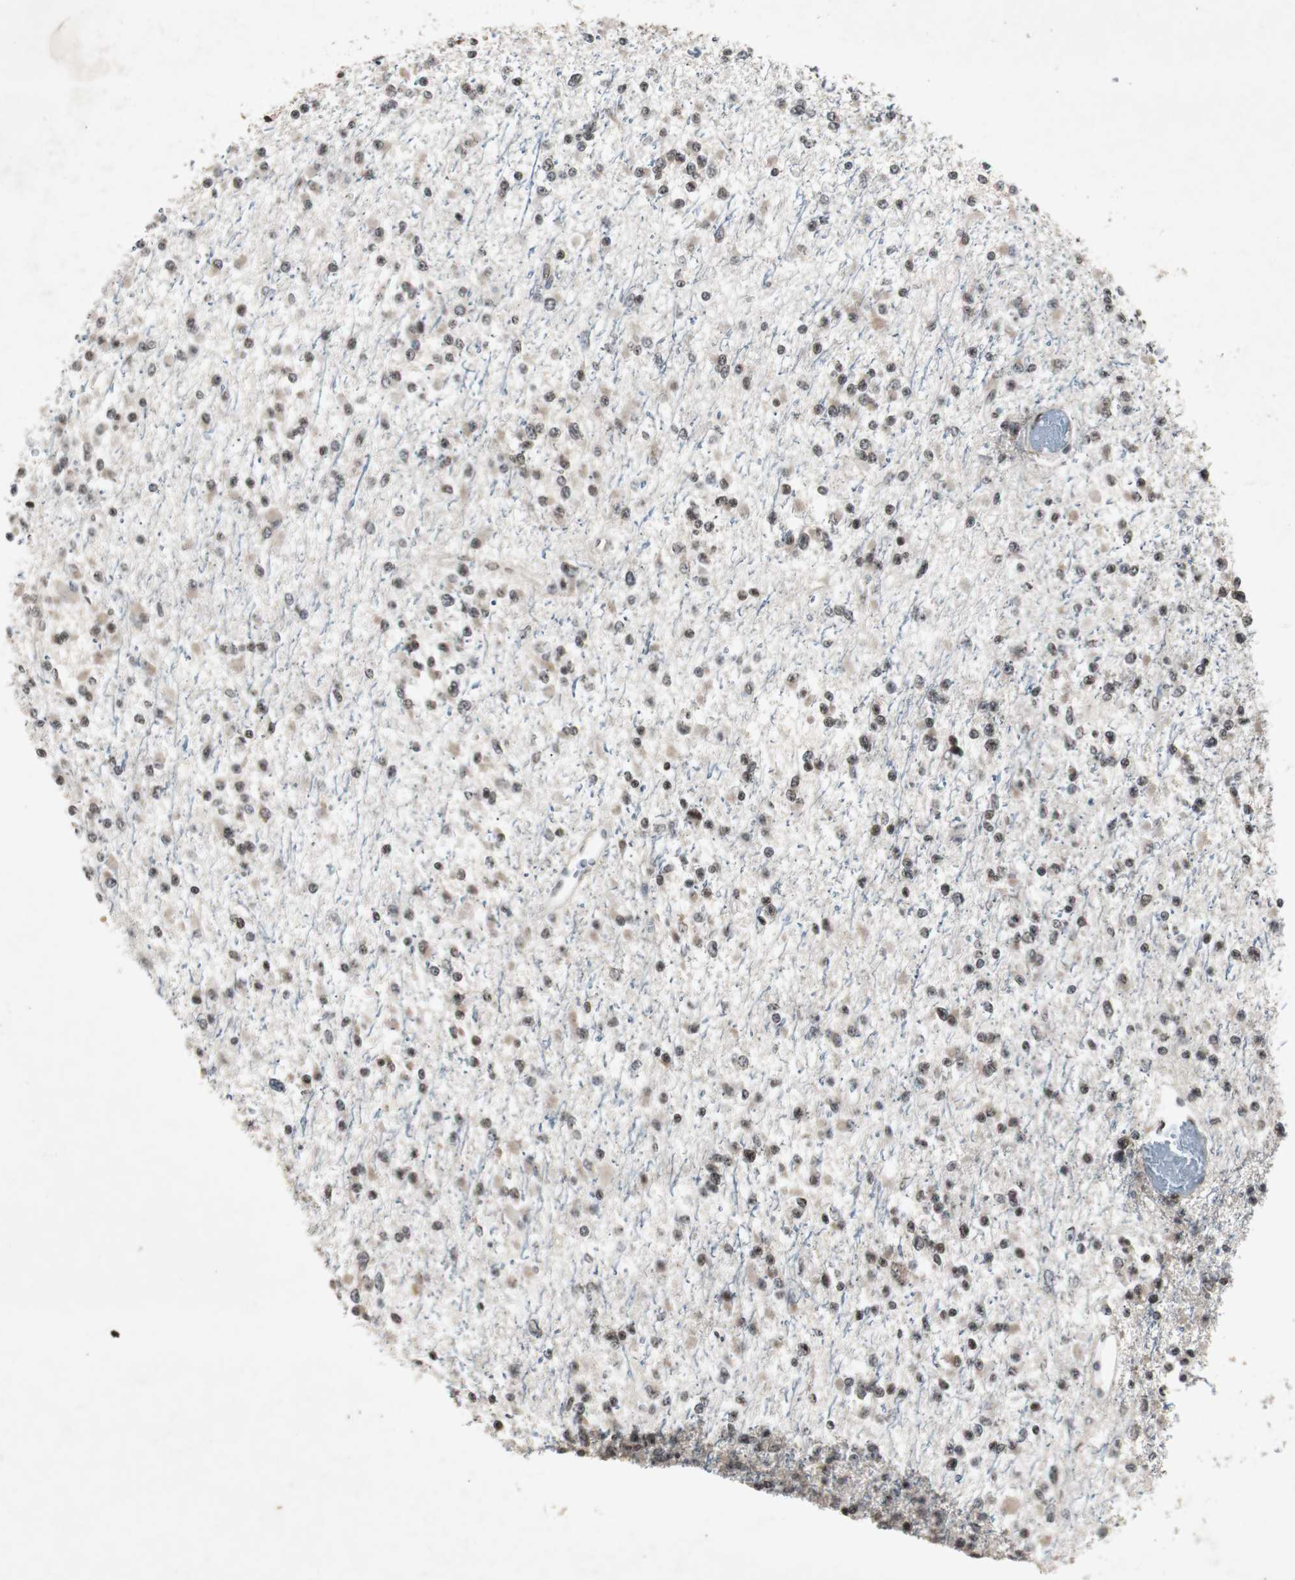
{"staining": {"intensity": "moderate", "quantity": "25%-75%", "location": "nuclear"}, "tissue": "glioma", "cell_type": "Tumor cells", "image_type": "cancer", "snomed": [{"axis": "morphology", "description": "Glioma, malignant, Low grade"}, {"axis": "topography", "description": "Brain"}], "caption": "The micrograph demonstrates staining of malignant low-grade glioma, revealing moderate nuclear protein positivity (brown color) within tumor cells.", "gene": "SMAD1", "patient": {"sex": "female", "age": 22}}